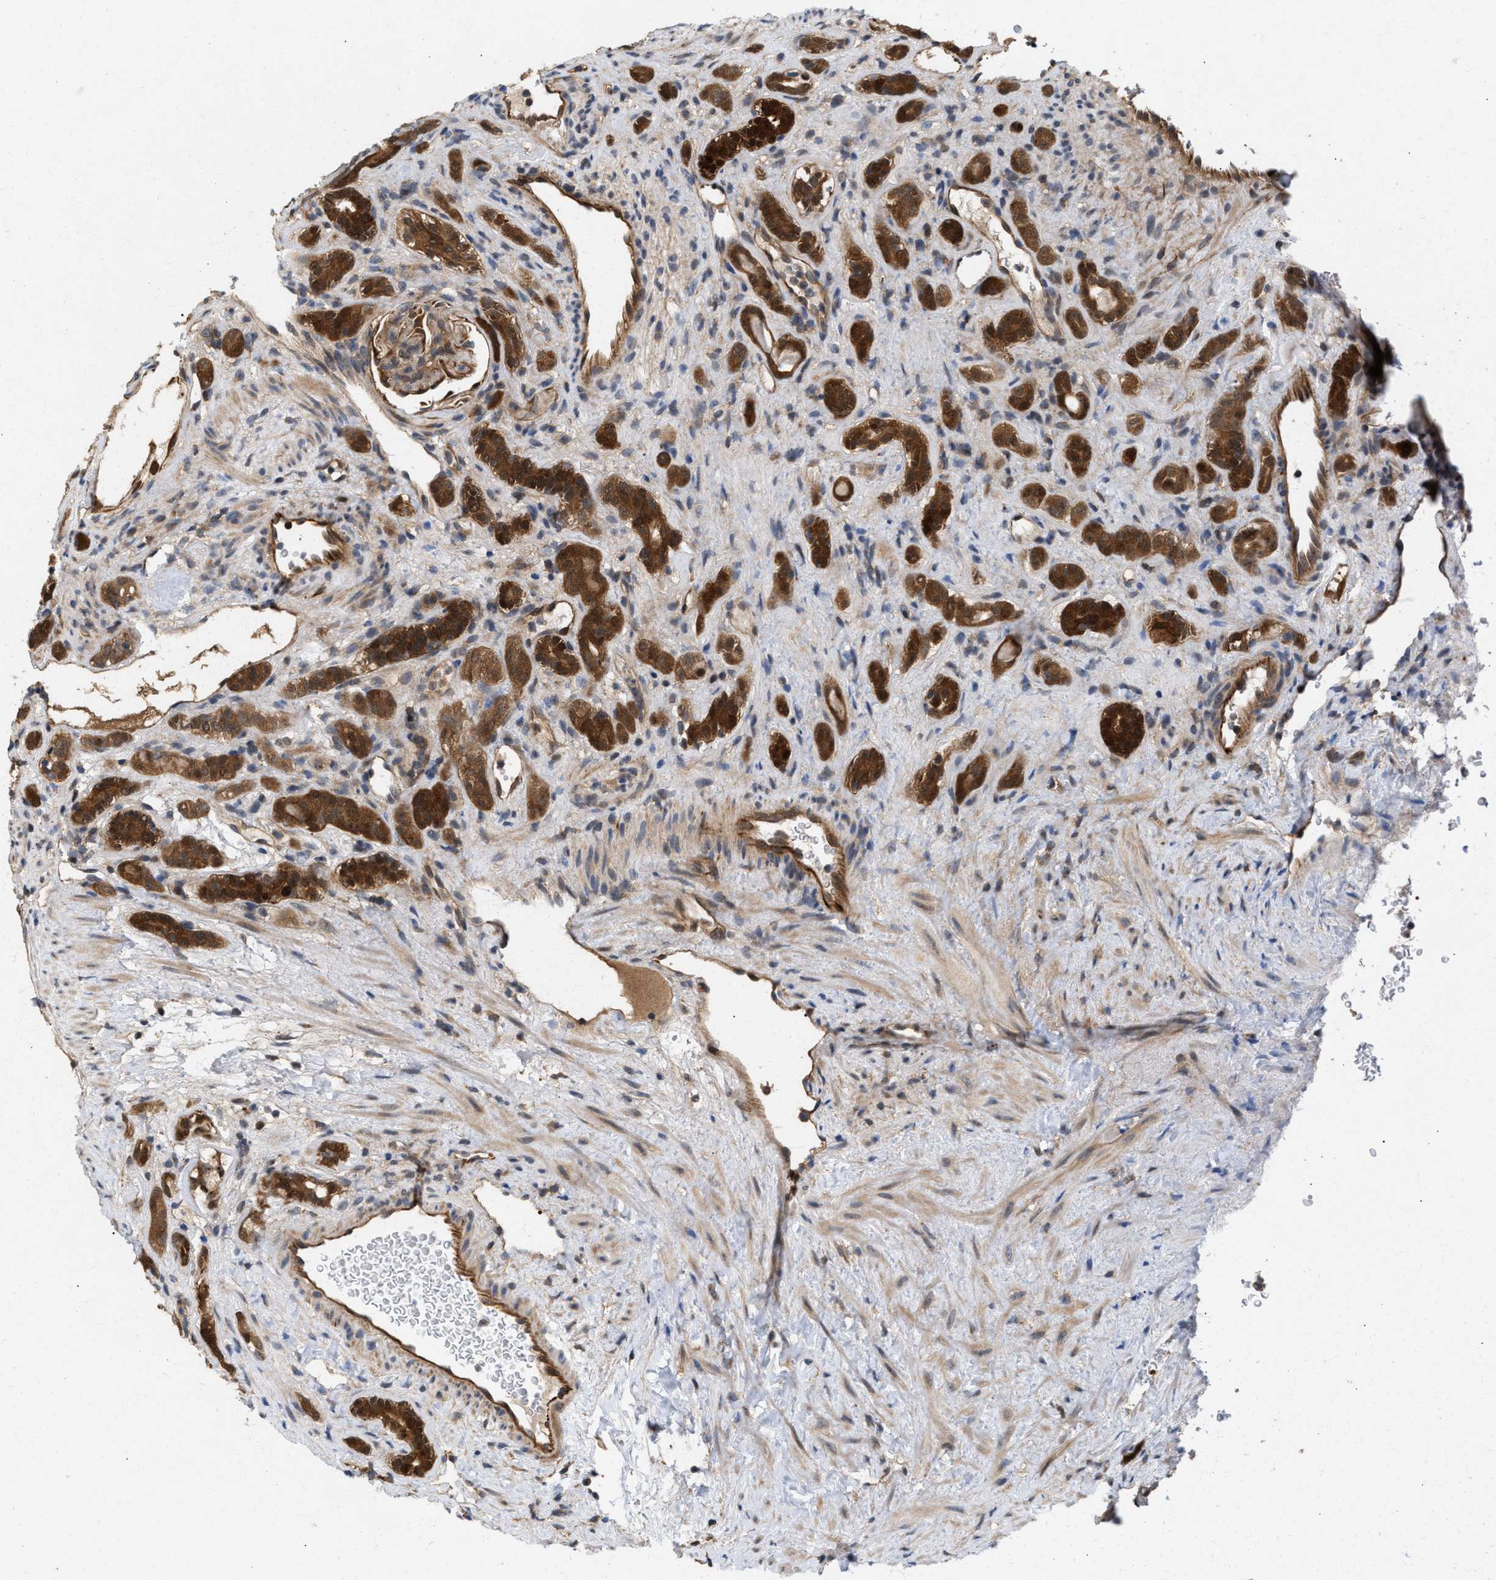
{"staining": {"intensity": "strong", "quantity": ">75%", "location": "cytoplasmic/membranous,nuclear"}, "tissue": "renal cancer", "cell_type": "Tumor cells", "image_type": "cancer", "snomed": [{"axis": "morphology", "description": "Normal tissue, NOS"}, {"axis": "morphology", "description": "Adenocarcinoma, NOS"}, {"axis": "topography", "description": "Kidney"}], "caption": "Immunohistochemistry (IHC) of human adenocarcinoma (renal) exhibits high levels of strong cytoplasmic/membranous and nuclear positivity in about >75% of tumor cells.", "gene": "GLOD4", "patient": {"sex": "female", "age": 72}}